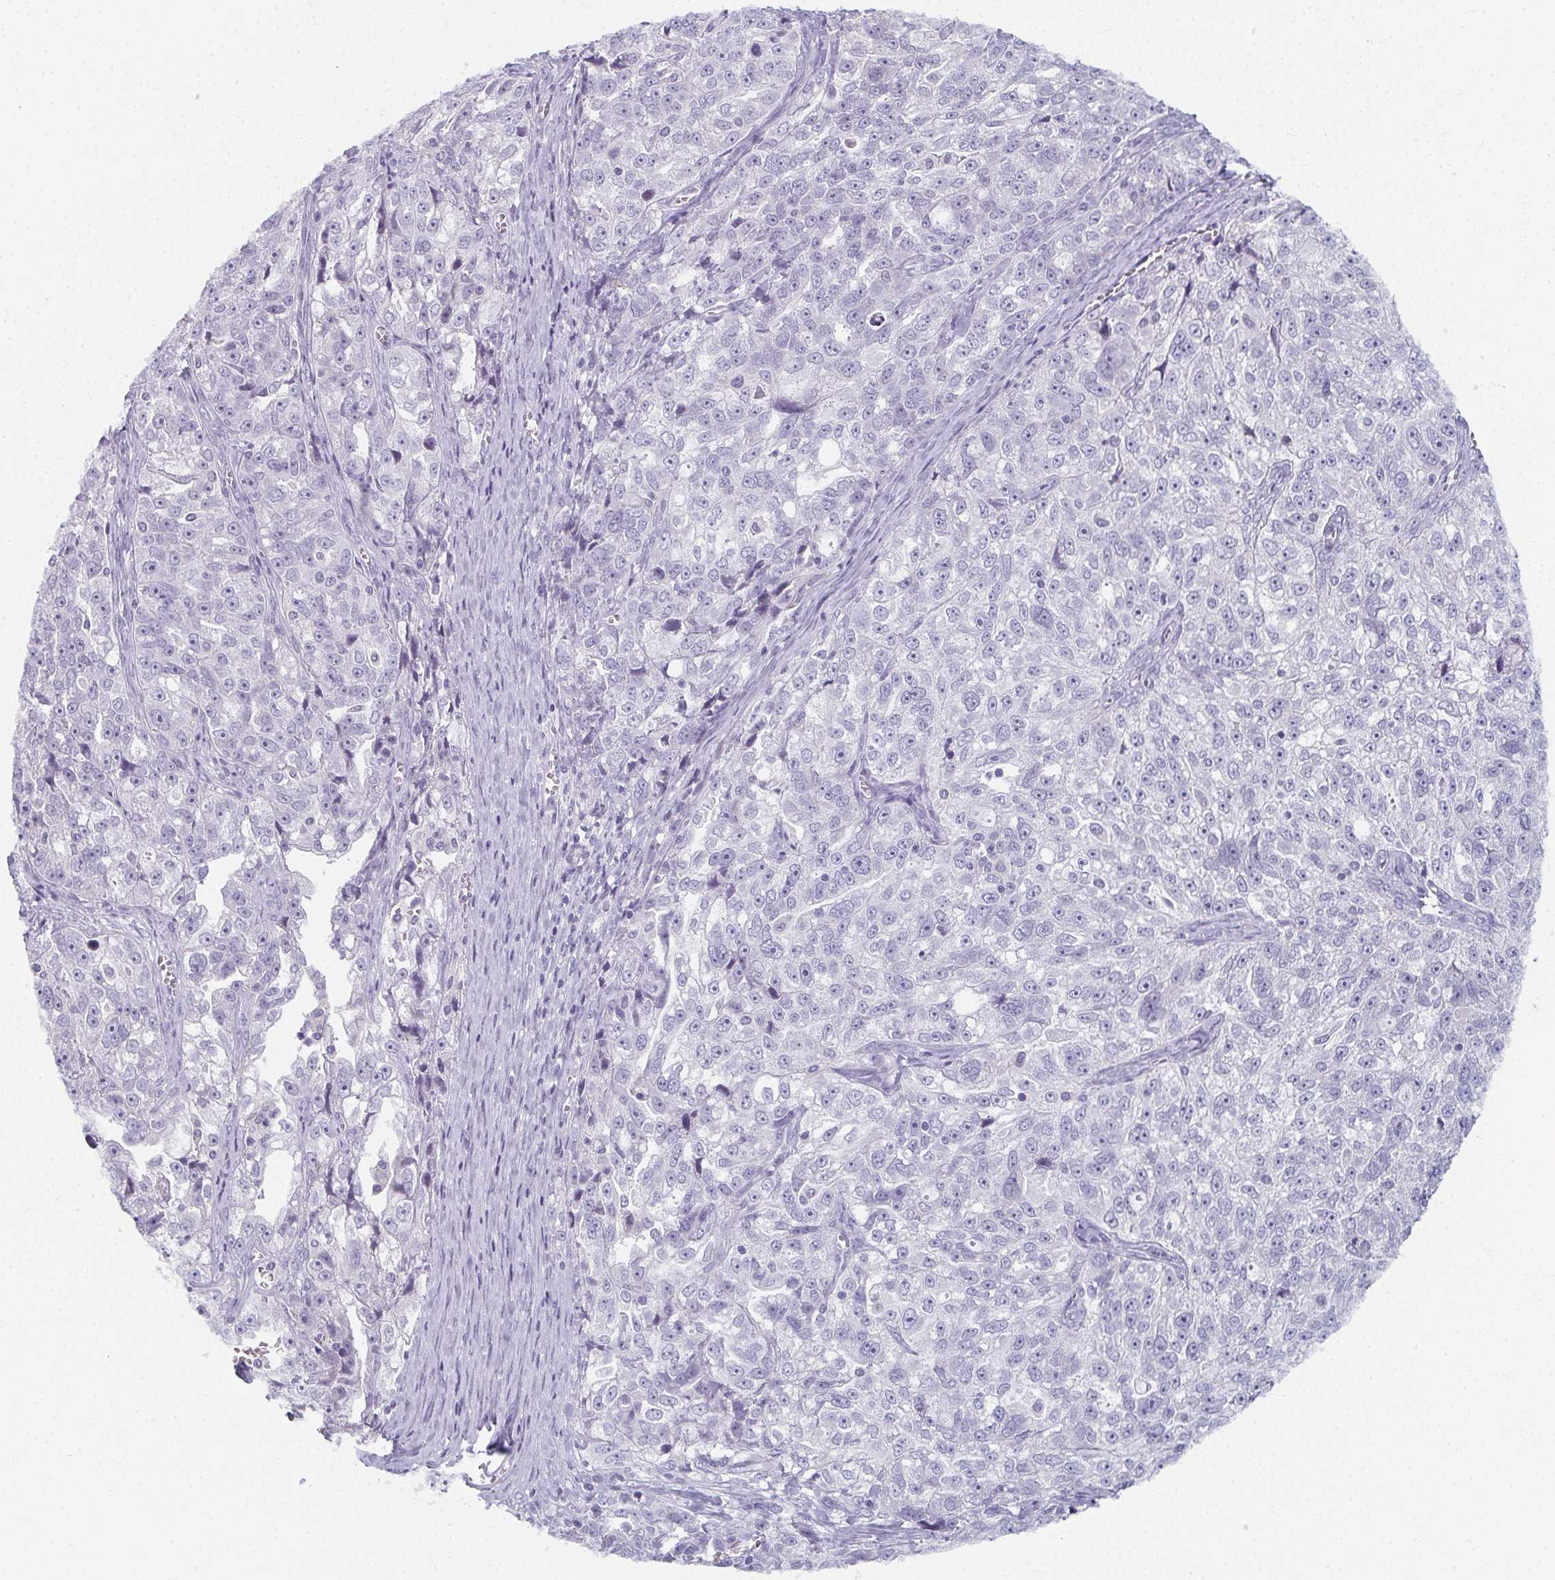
{"staining": {"intensity": "negative", "quantity": "none", "location": "none"}, "tissue": "ovarian cancer", "cell_type": "Tumor cells", "image_type": "cancer", "snomed": [{"axis": "morphology", "description": "Cystadenocarcinoma, serous, NOS"}, {"axis": "topography", "description": "Ovary"}], "caption": "An IHC micrograph of ovarian cancer is shown. There is no staining in tumor cells of ovarian cancer. The staining is performed using DAB (3,3'-diaminobenzidine) brown chromogen with nuclei counter-stained in using hematoxylin.", "gene": "CAMKV", "patient": {"sex": "female", "age": 51}}